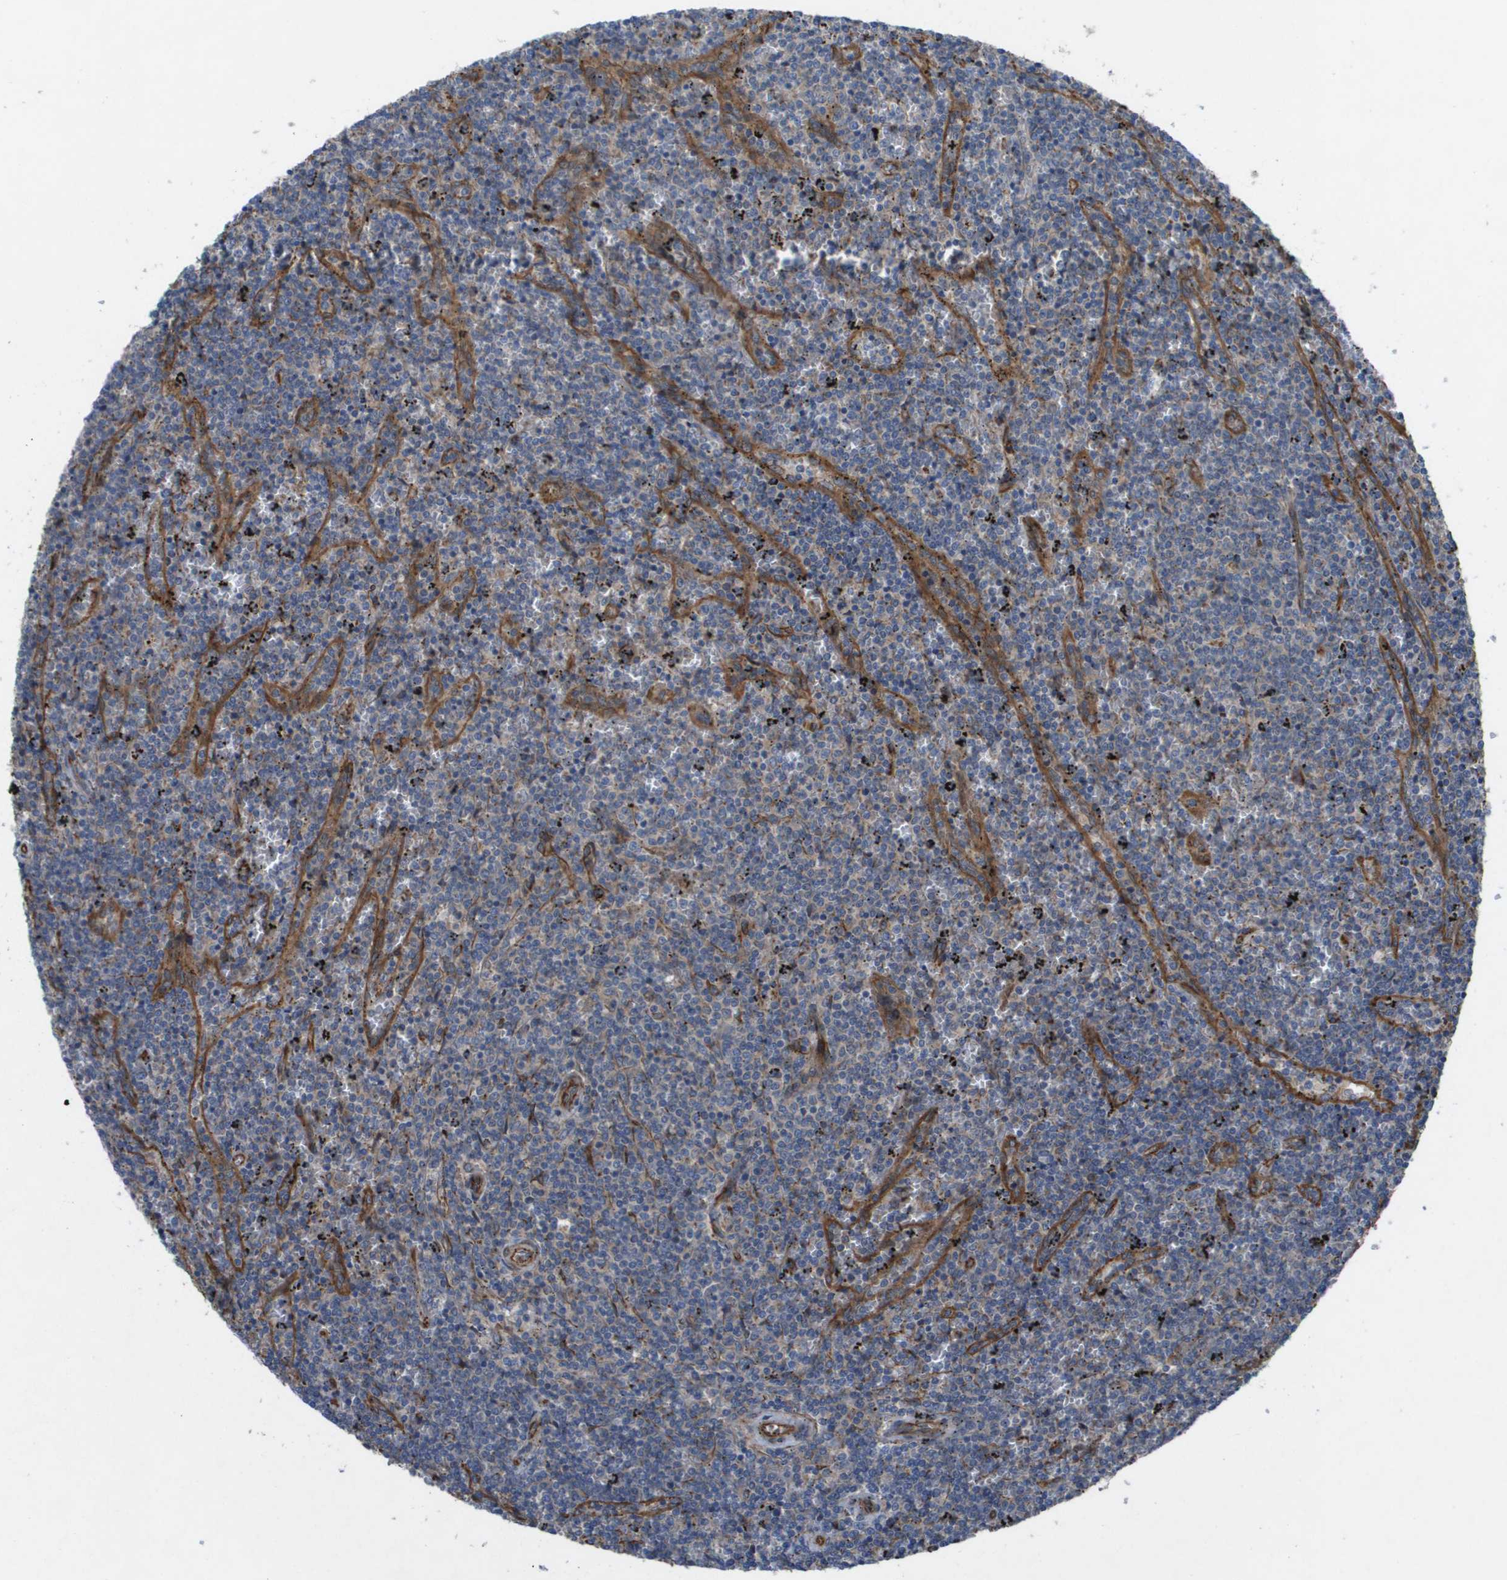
{"staining": {"intensity": "weak", "quantity": "25%-75%", "location": "cytoplasmic/membranous"}, "tissue": "lymphoma", "cell_type": "Tumor cells", "image_type": "cancer", "snomed": [{"axis": "morphology", "description": "Malignant lymphoma, non-Hodgkin's type, Low grade"}, {"axis": "topography", "description": "Spleen"}], "caption": "The immunohistochemical stain labels weak cytoplasmic/membranous positivity in tumor cells of malignant lymphoma, non-Hodgkin's type (low-grade) tissue.", "gene": "SLC6A9", "patient": {"sex": "female", "age": 50}}